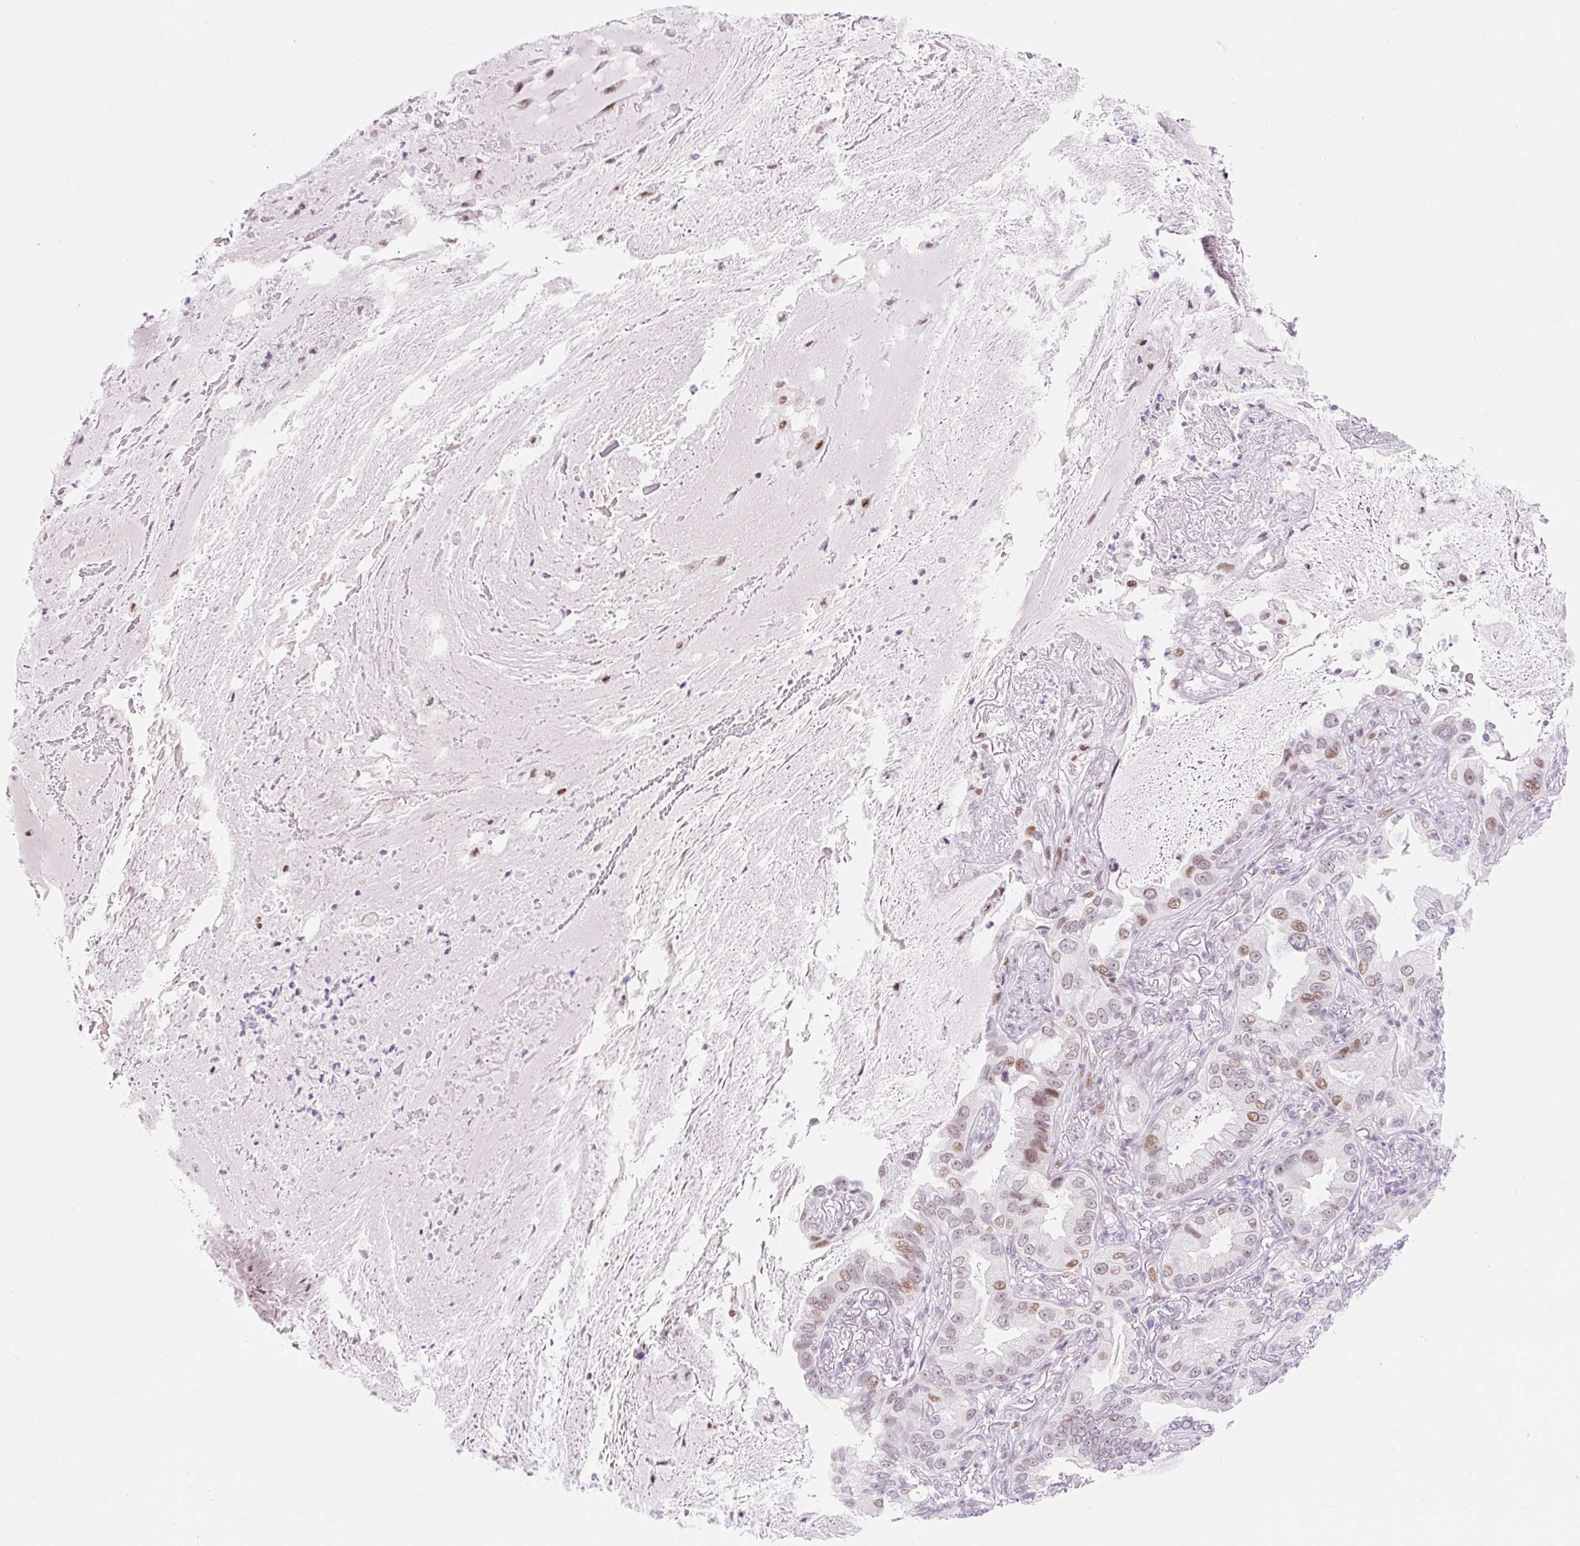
{"staining": {"intensity": "moderate", "quantity": "<25%", "location": "nuclear"}, "tissue": "lung cancer", "cell_type": "Tumor cells", "image_type": "cancer", "snomed": [{"axis": "morphology", "description": "Adenocarcinoma, NOS"}, {"axis": "topography", "description": "Lung"}], "caption": "This micrograph displays immunohistochemistry (IHC) staining of adenocarcinoma (lung), with low moderate nuclear expression in approximately <25% of tumor cells.", "gene": "H2BW1", "patient": {"sex": "female", "age": 69}}